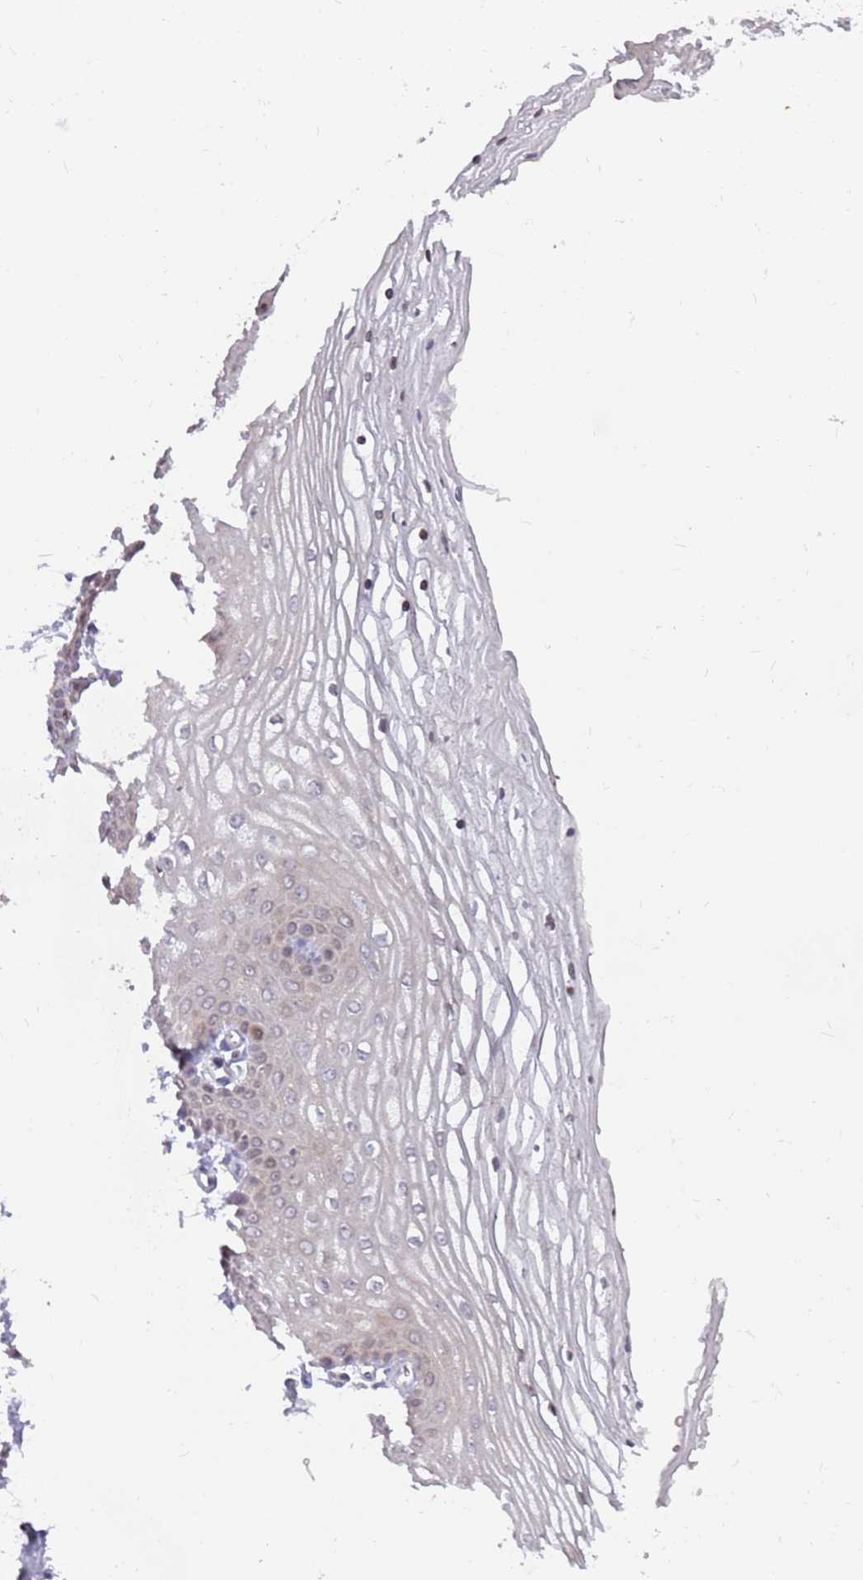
{"staining": {"intensity": "moderate", "quantity": "<25%", "location": "cytoplasmic/membranous,nuclear"}, "tissue": "vagina", "cell_type": "Squamous epithelial cells", "image_type": "normal", "snomed": [{"axis": "morphology", "description": "Normal tissue, NOS"}, {"axis": "topography", "description": "Vagina"}], "caption": "Protein staining demonstrates moderate cytoplasmic/membranous,nuclear positivity in approximately <25% of squamous epithelial cells in normal vagina.", "gene": "ARHGEF35", "patient": {"sex": "female", "age": 68}}